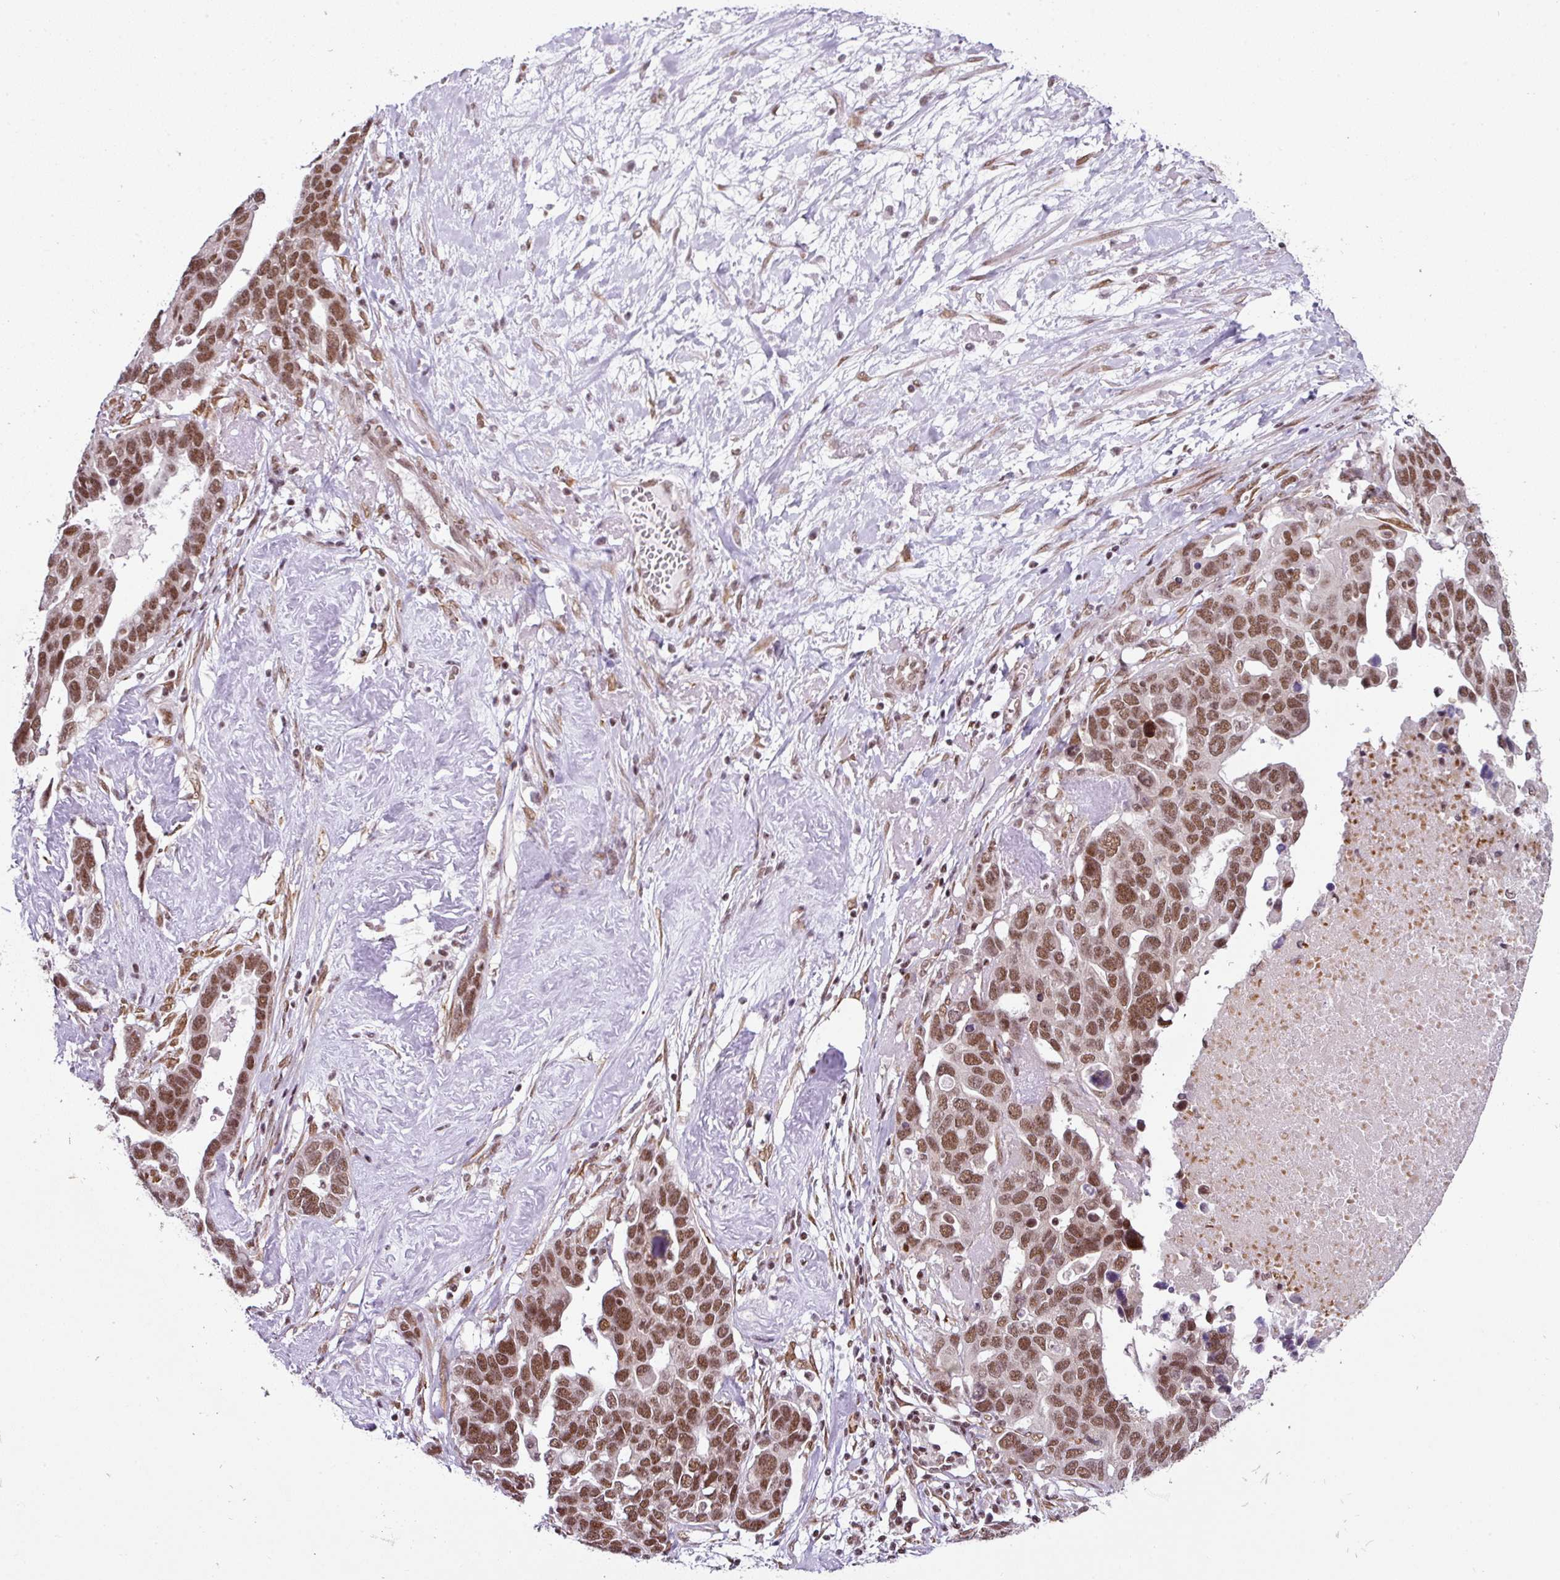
{"staining": {"intensity": "moderate", "quantity": ">75%", "location": "nuclear"}, "tissue": "ovarian cancer", "cell_type": "Tumor cells", "image_type": "cancer", "snomed": [{"axis": "morphology", "description": "Cystadenocarcinoma, serous, NOS"}, {"axis": "topography", "description": "Ovary"}], "caption": "The photomicrograph demonstrates staining of ovarian serous cystadenocarcinoma, revealing moderate nuclear protein staining (brown color) within tumor cells.", "gene": "NFYA", "patient": {"sex": "female", "age": 54}}